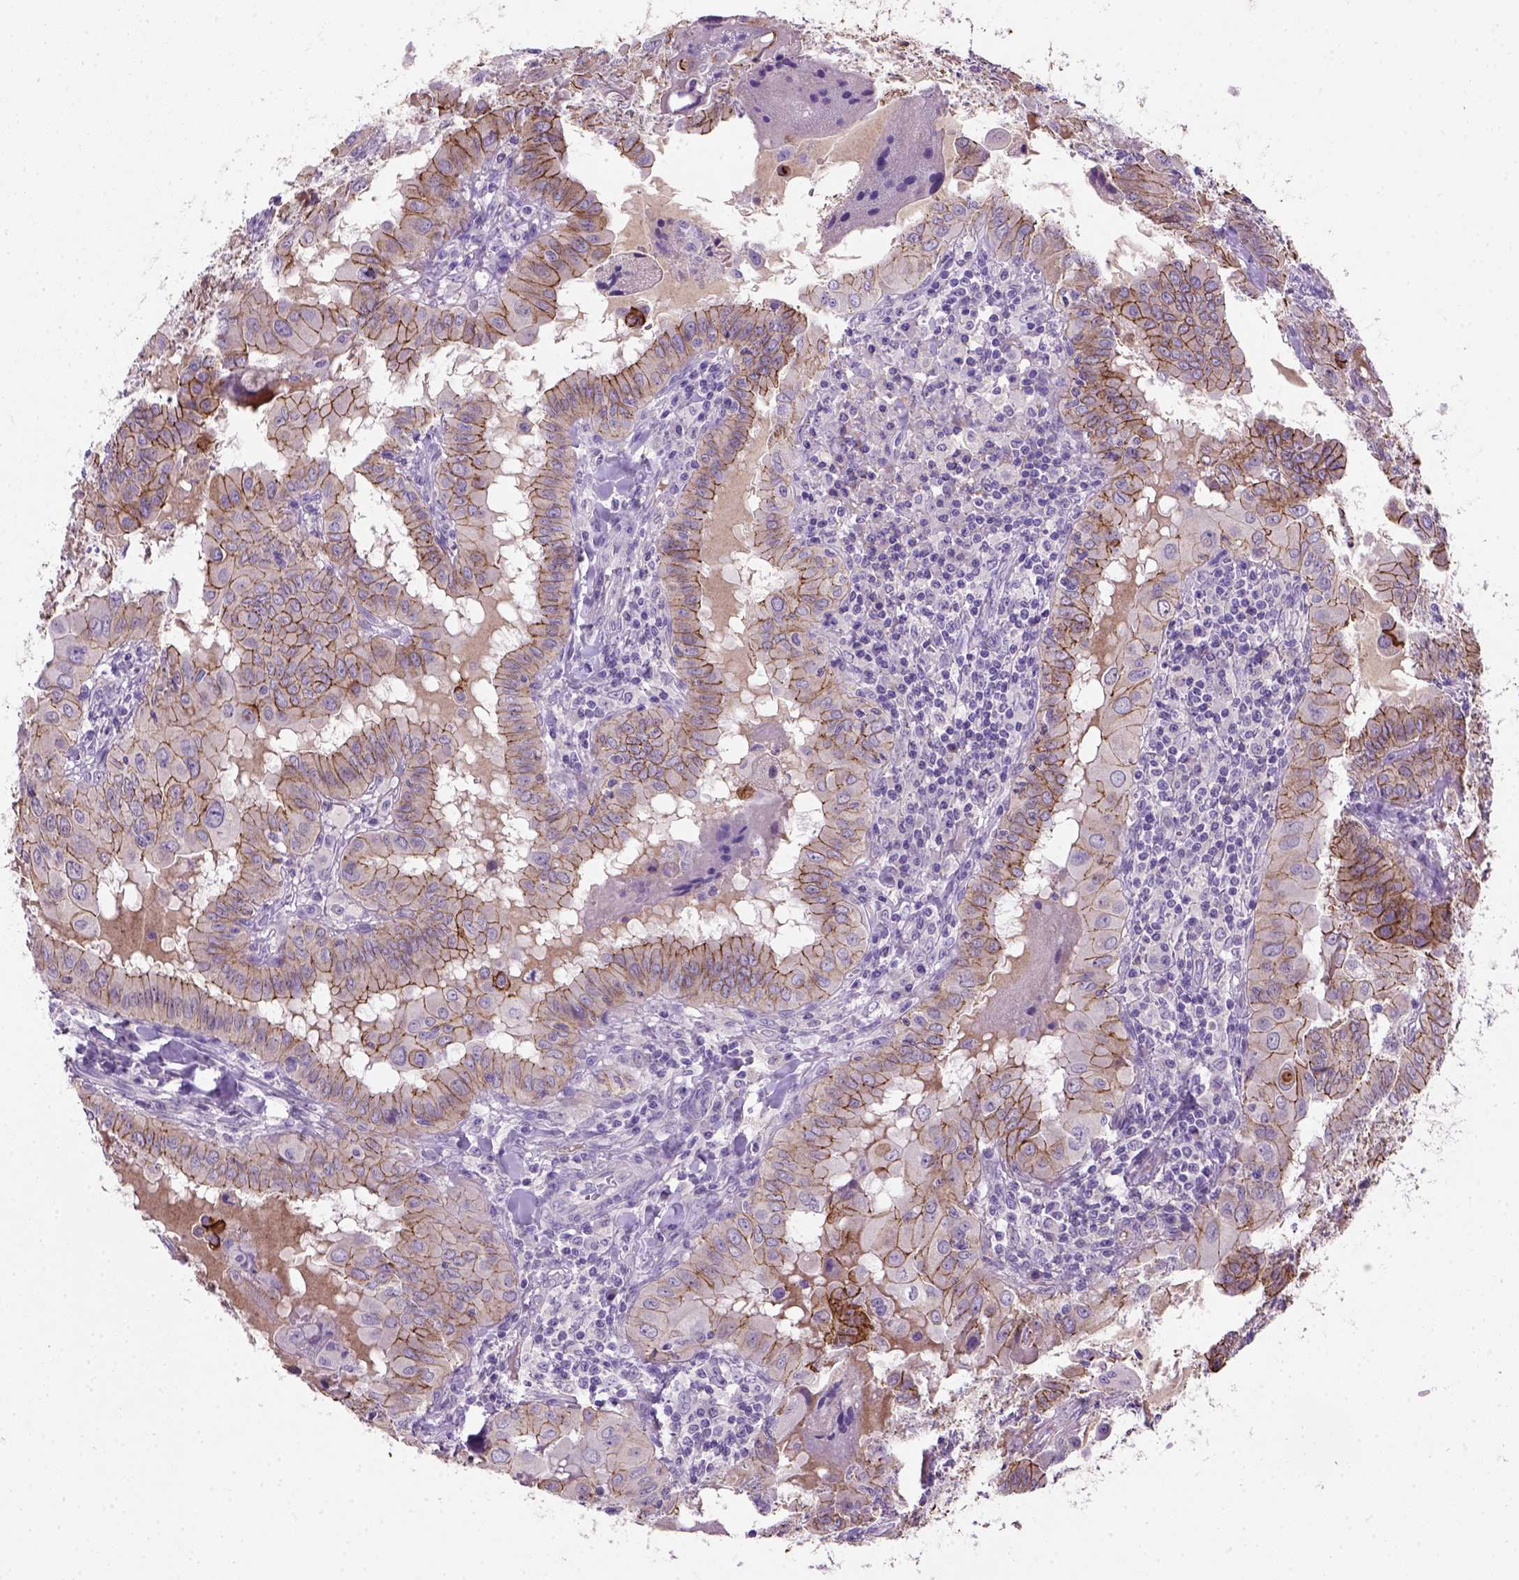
{"staining": {"intensity": "strong", "quantity": ">75%", "location": "cytoplasmic/membranous"}, "tissue": "thyroid cancer", "cell_type": "Tumor cells", "image_type": "cancer", "snomed": [{"axis": "morphology", "description": "Papillary adenocarcinoma, NOS"}, {"axis": "topography", "description": "Thyroid gland"}], "caption": "Immunohistochemistry (DAB (3,3'-diaminobenzidine)) staining of human thyroid cancer (papillary adenocarcinoma) shows strong cytoplasmic/membranous protein staining in approximately >75% of tumor cells.", "gene": "CDH1", "patient": {"sex": "female", "age": 37}}